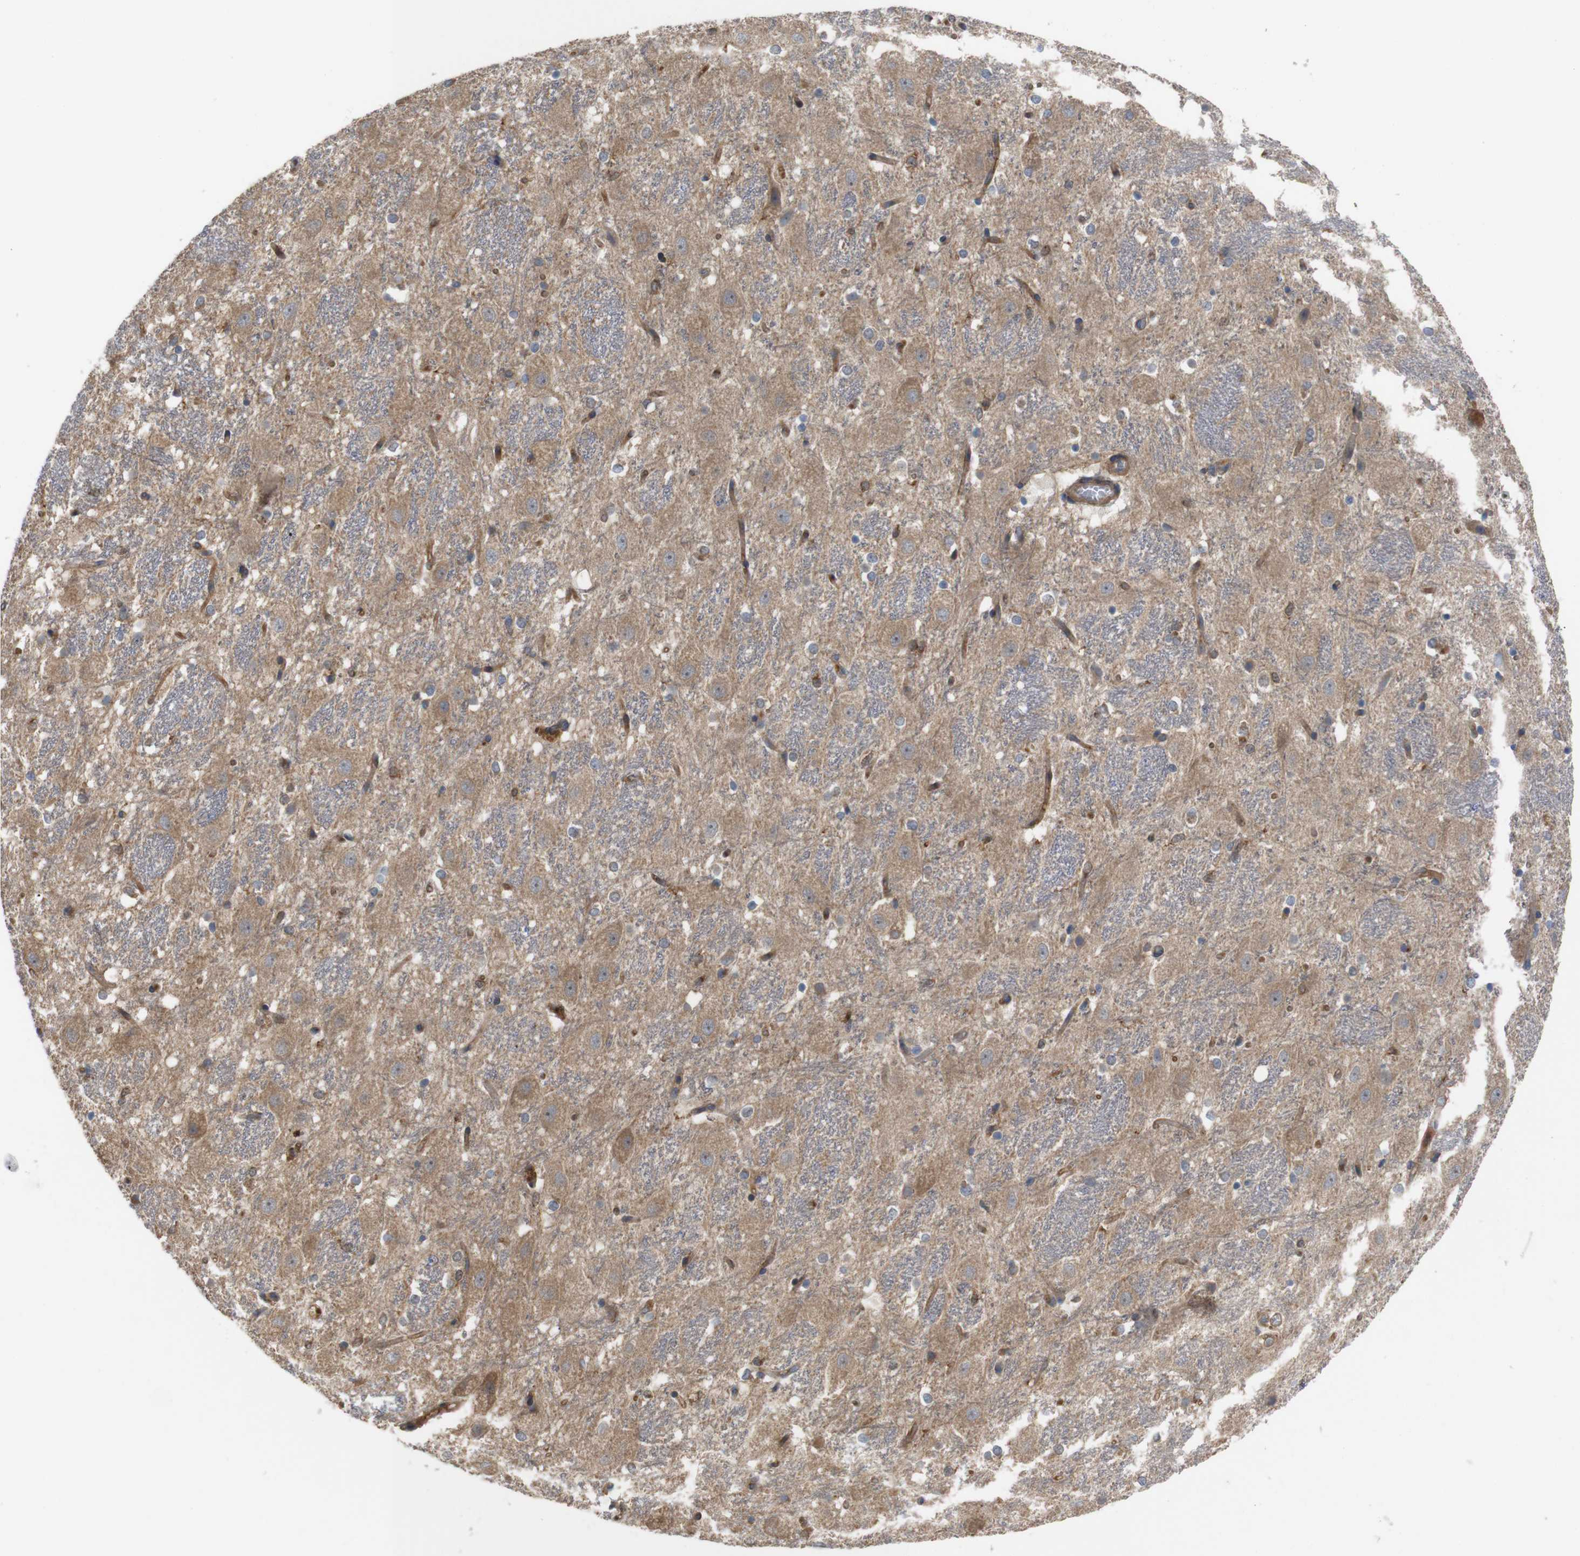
{"staining": {"intensity": "moderate", "quantity": "<25%", "location": "cytoplasmic/membranous"}, "tissue": "hippocampus", "cell_type": "Glial cells", "image_type": "normal", "snomed": [{"axis": "morphology", "description": "Normal tissue, NOS"}, {"axis": "topography", "description": "Hippocampus"}], "caption": "Human hippocampus stained for a protein (brown) displays moderate cytoplasmic/membranous positive expression in approximately <25% of glial cells.", "gene": "TIAM1", "patient": {"sex": "female", "age": 19}}